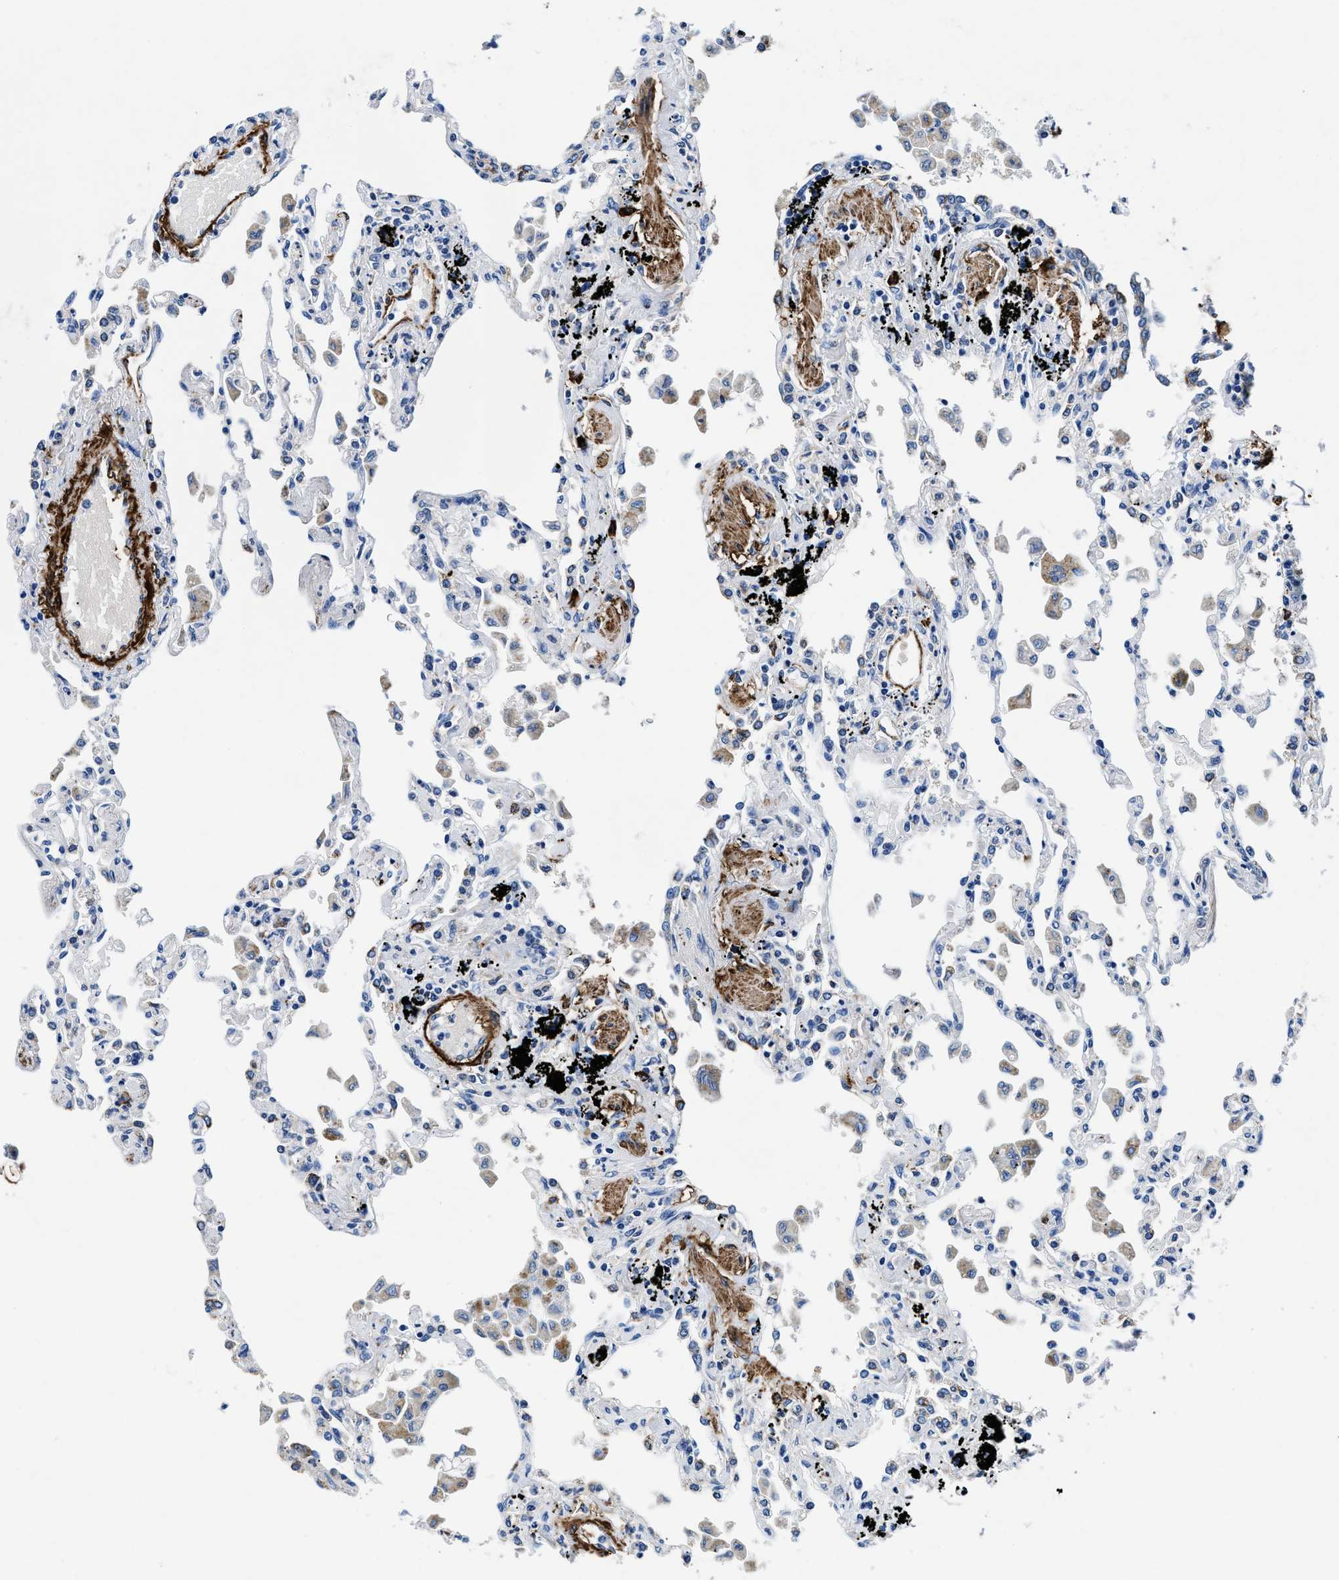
{"staining": {"intensity": "negative", "quantity": "none", "location": "none"}, "tissue": "lung", "cell_type": "Alveolar cells", "image_type": "normal", "snomed": [{"axis": "morphology", "description": "Normal tissue, NOS"}, {"axis": "topography", "description": "Bronchus"}, {"axis": "topography", "description": "Lung"}], "caption": "This is a histopathology image of immunohistochemistry staining of normal lung, which shows no expression in alveolar cells.", "gene": "TEX261", "patient": {"sex": "female", "age": 49}}